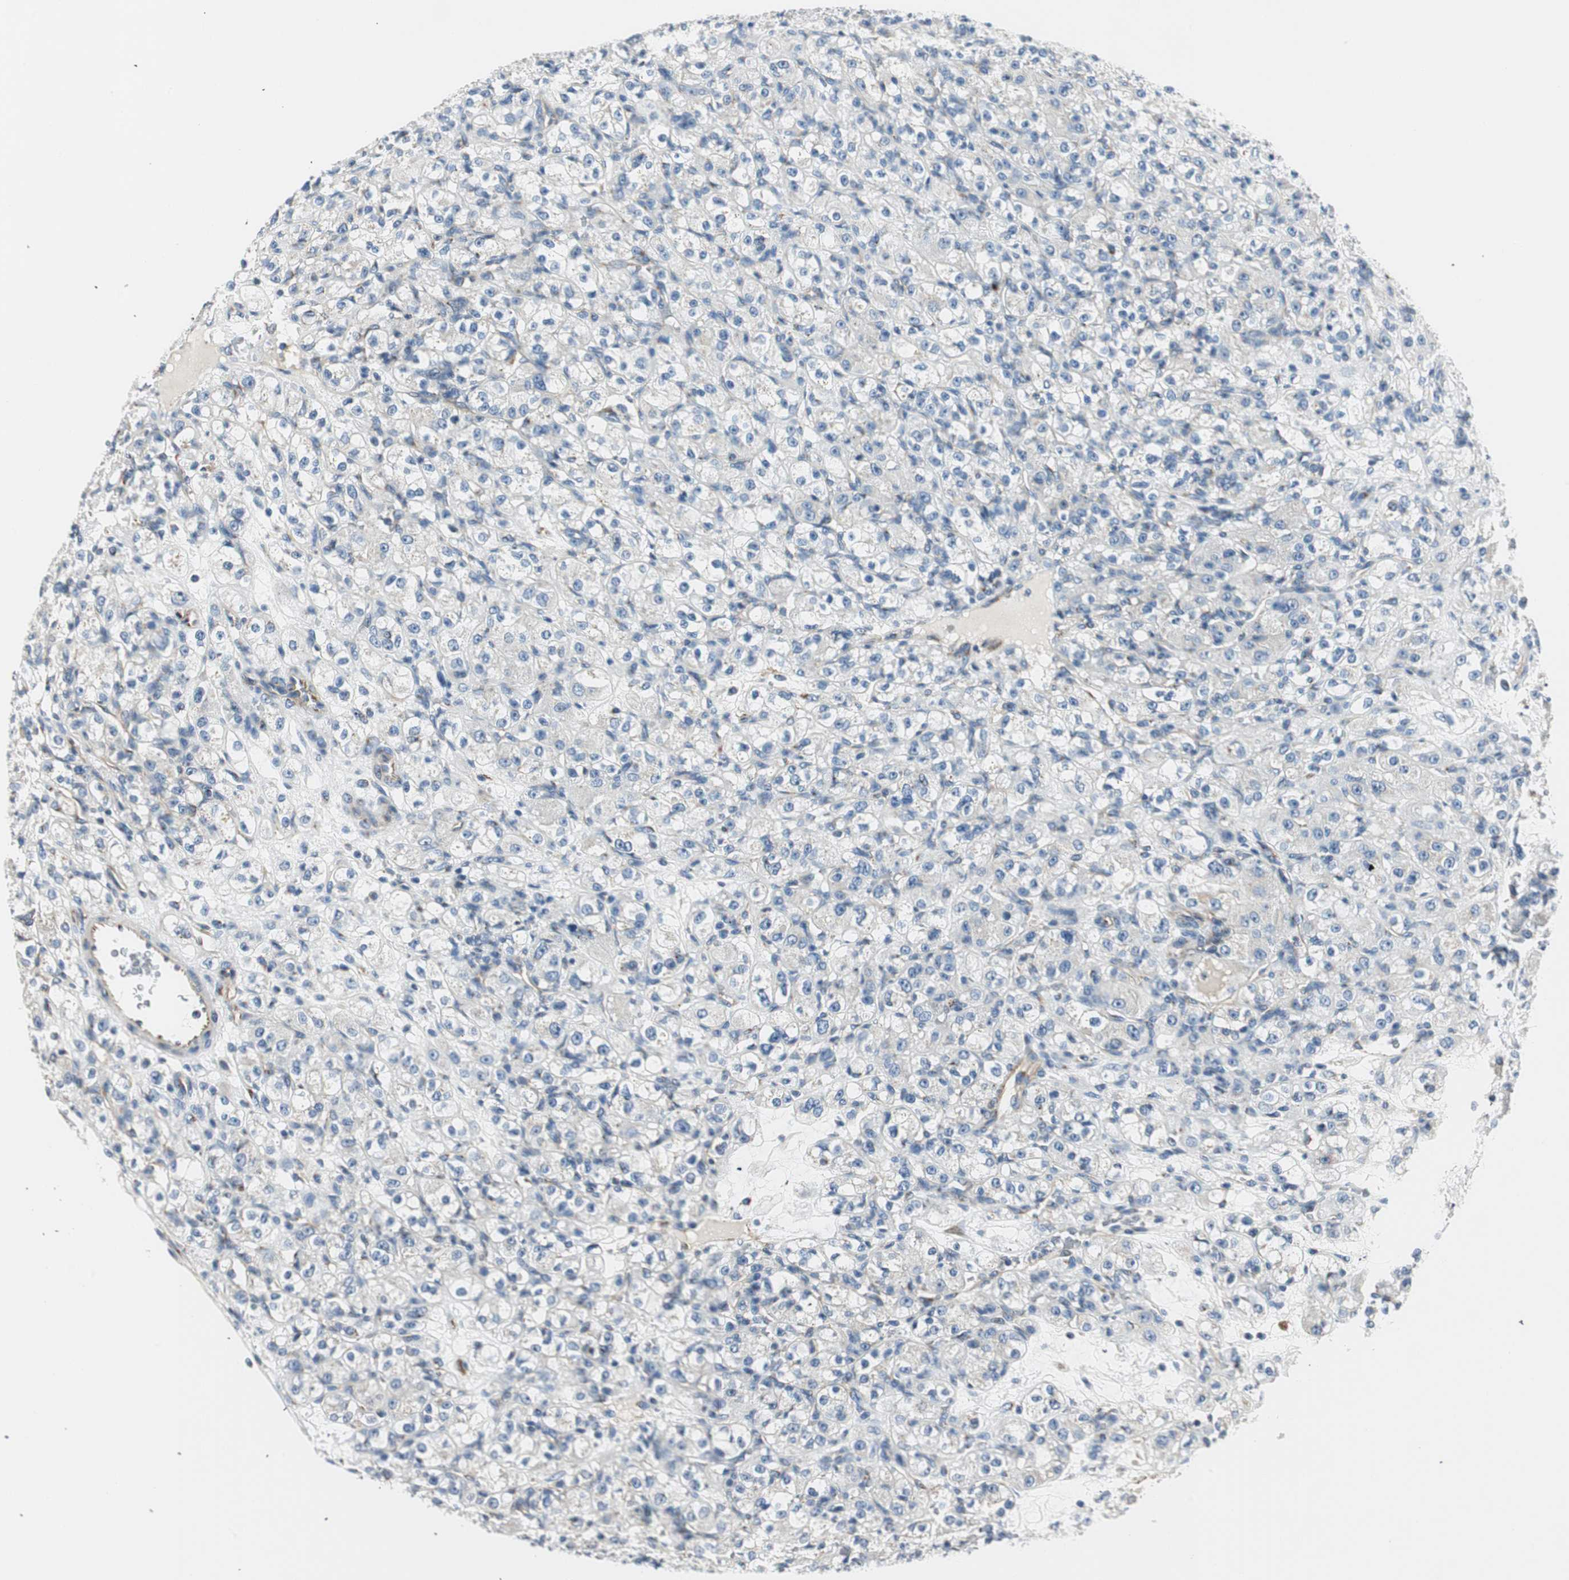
{"staining": {"intensity": "negative", "quantity": "none", "location": "none"}, "tissue": "renal cancer", "cell_type": "Tumor cells", "image_type": "cancer", "snomed": [{"axis": "morphology", "description": "Normal tissue, NOS"}, {"axis": "morphology", "description": "Adenocarcinoma, NOS"}, {"axis": "topography", "description": "Kidney"}], "caption": "Renal cancer (adenocarcinoma) stained for a protein using IHC exhibits no positivity tumor cells.", "gene": "TMF1", "patient": {"sex": "male", "age": 61}}